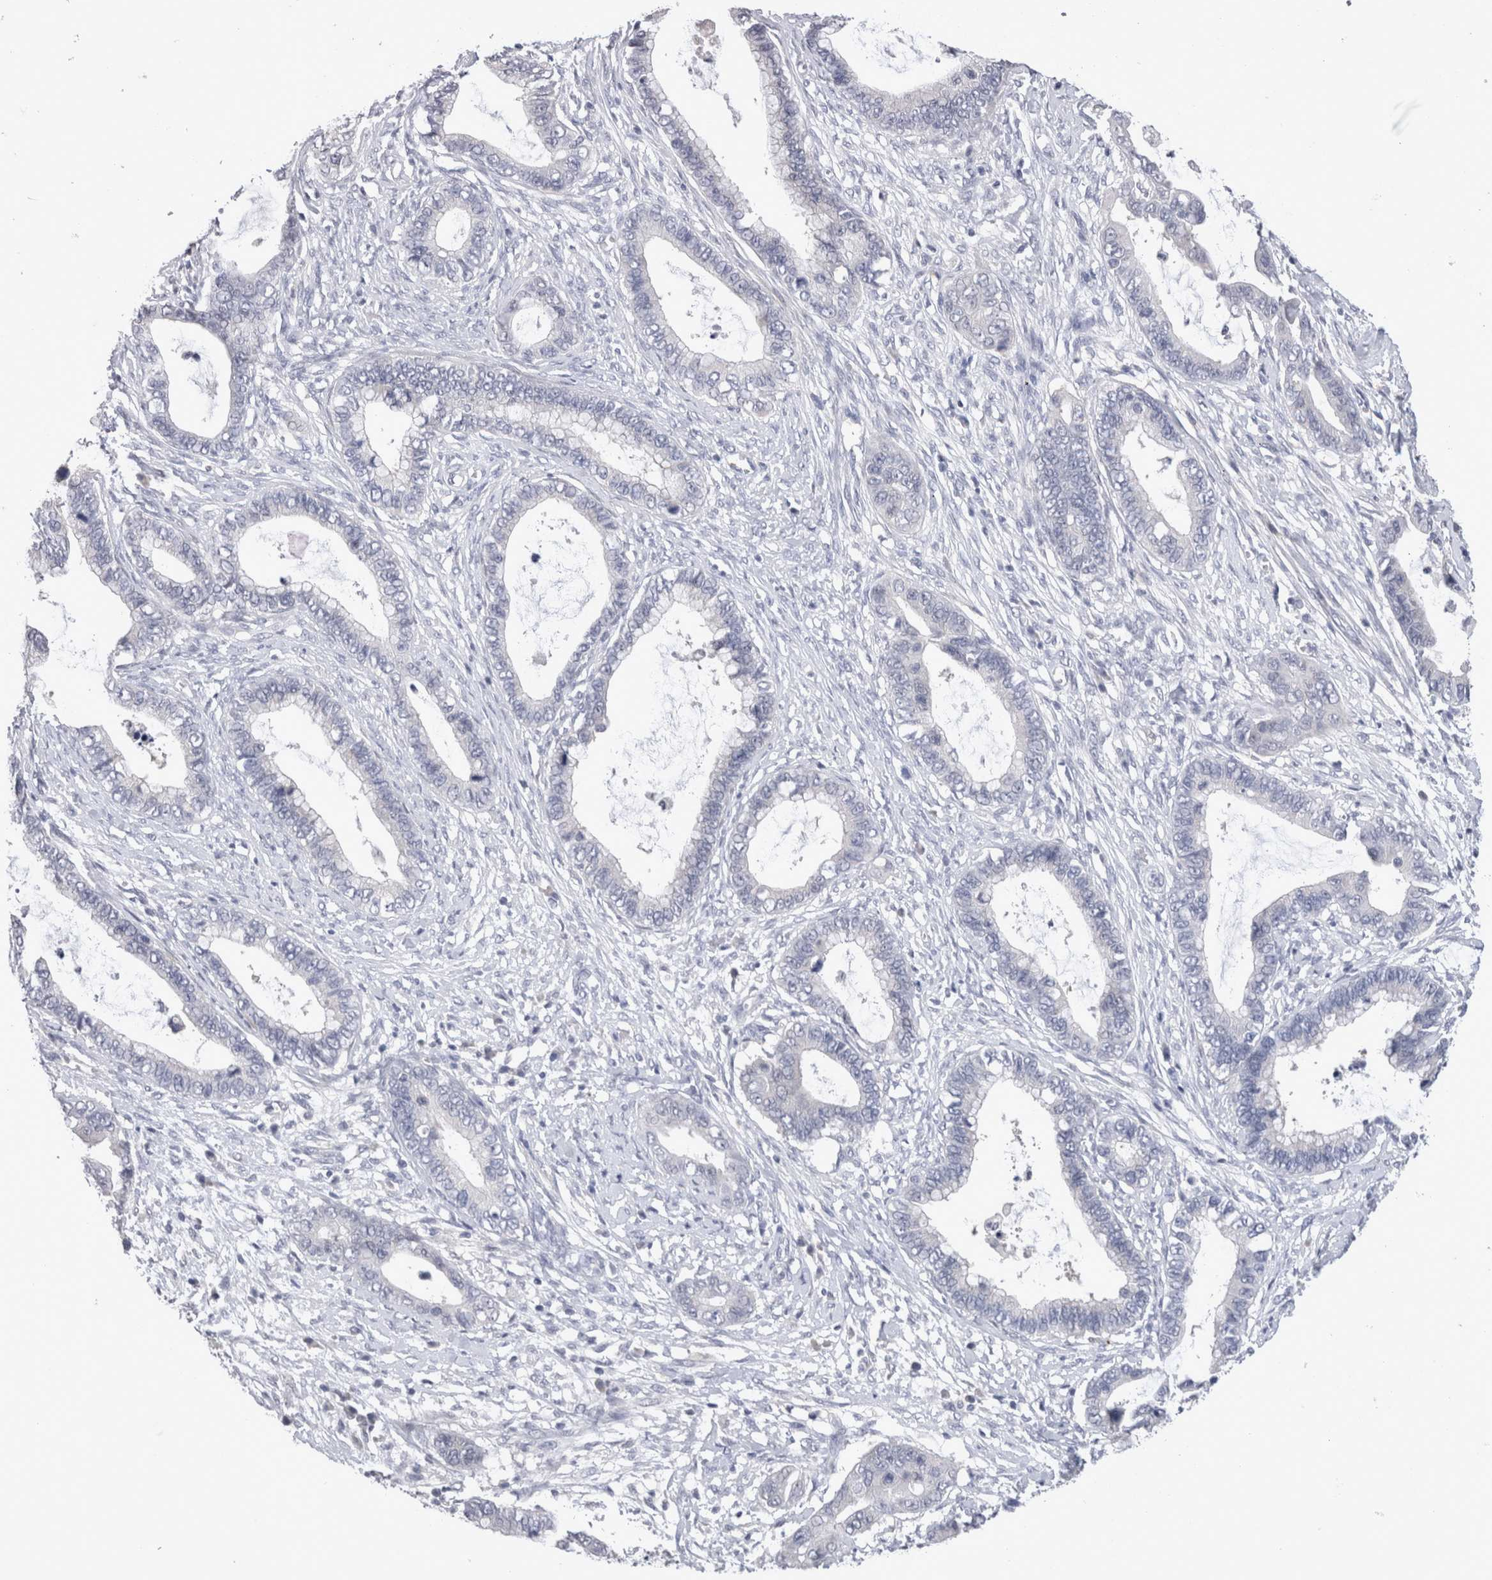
{"staining": {"intensity": "negative", "quantity": "none", "location": "none"}, "tissue": "cervical cancer", "cell_type": "Tumor cells", "image_type": "cancer", "snomed": [{"axis": "morphology", "description": "Adenocarcinoma, NOS"}, {"axis": "topography", "description": "Cervix"}], "caption": "A histopathology image of adenocarcinoma (cervical) stained for a protein shows no brown staining in tumor cells.", "gene": "CRYBG1", "patient": {"sex": "female", "age": 44}}